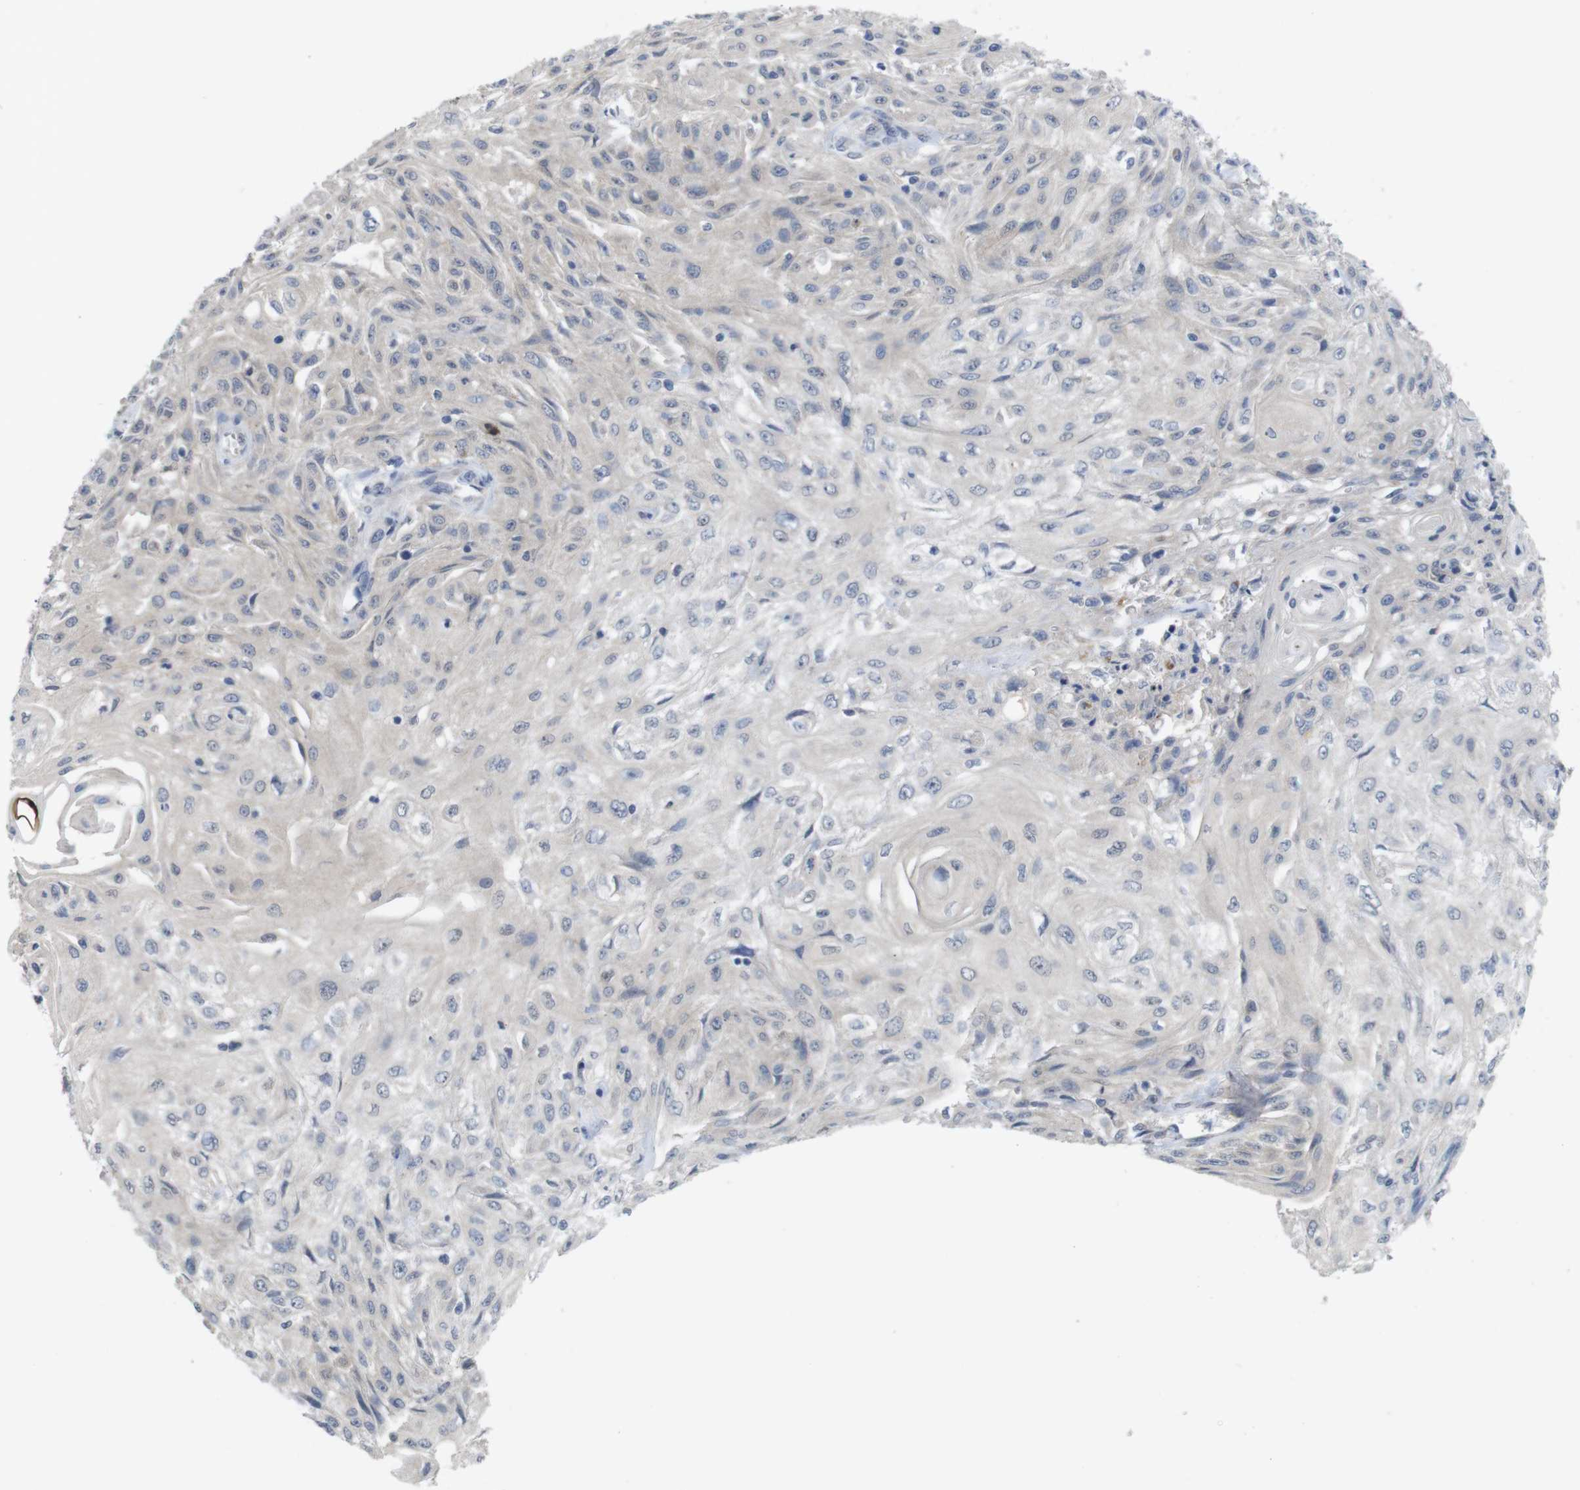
{"staining": {"intensity": "negative", "quantity": "none", "location": "none"}, "tissue": "skin cancer", "cell_type": "Tumor cells", "image_type": "cancer", "snomed": [{"axis": "morphology", "description": "Squamous cell carcinoma, NOS"}, {"axis": "topography", "description": "Skin"}], "caption": "A histopathology image of skin cancer stained for a protein demonstrates no brown staining in tumor cells.", "gene": "BCAR3", "patient": {"sex": "male", "age": 75}}